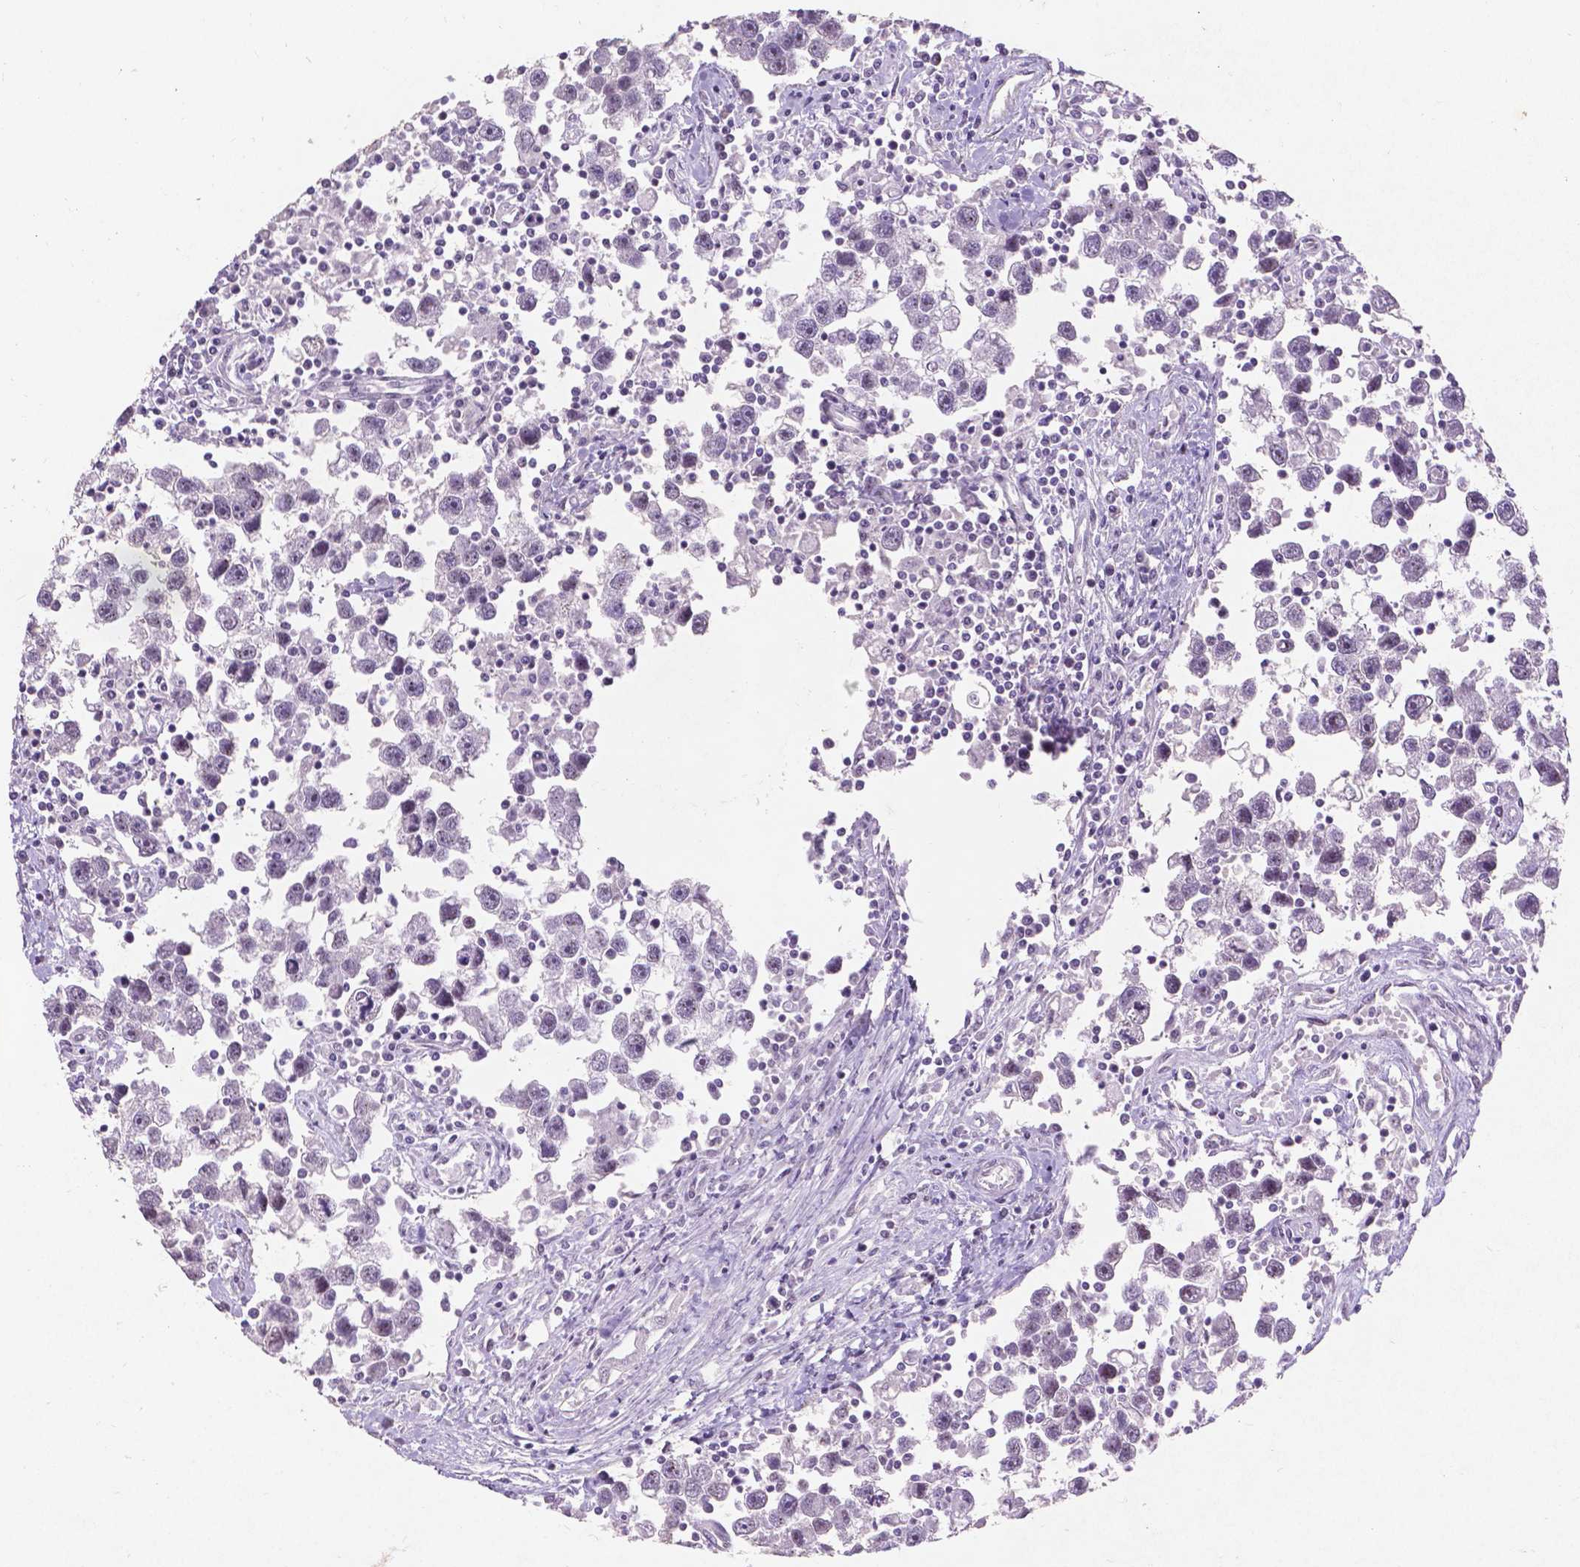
{"staining": {"intensity": "negative", "quantity": "none", "location": "none"}, "tissue": "testis cancer", "cell_type": "Tumor cells", "image_type": "cancer", "snomed": [{"axis": "morphology", "description": "Seminoma, NOS"}, {"axis": "topography", "description": "Testis"}], "caption": "IHC histopathology image of neoplastic tissue: human testis seminoma stained with DAB shows no significant protein staining in tumor cells.", "gene": "COIL", "patient": {"sex": "male", "age": 30}}